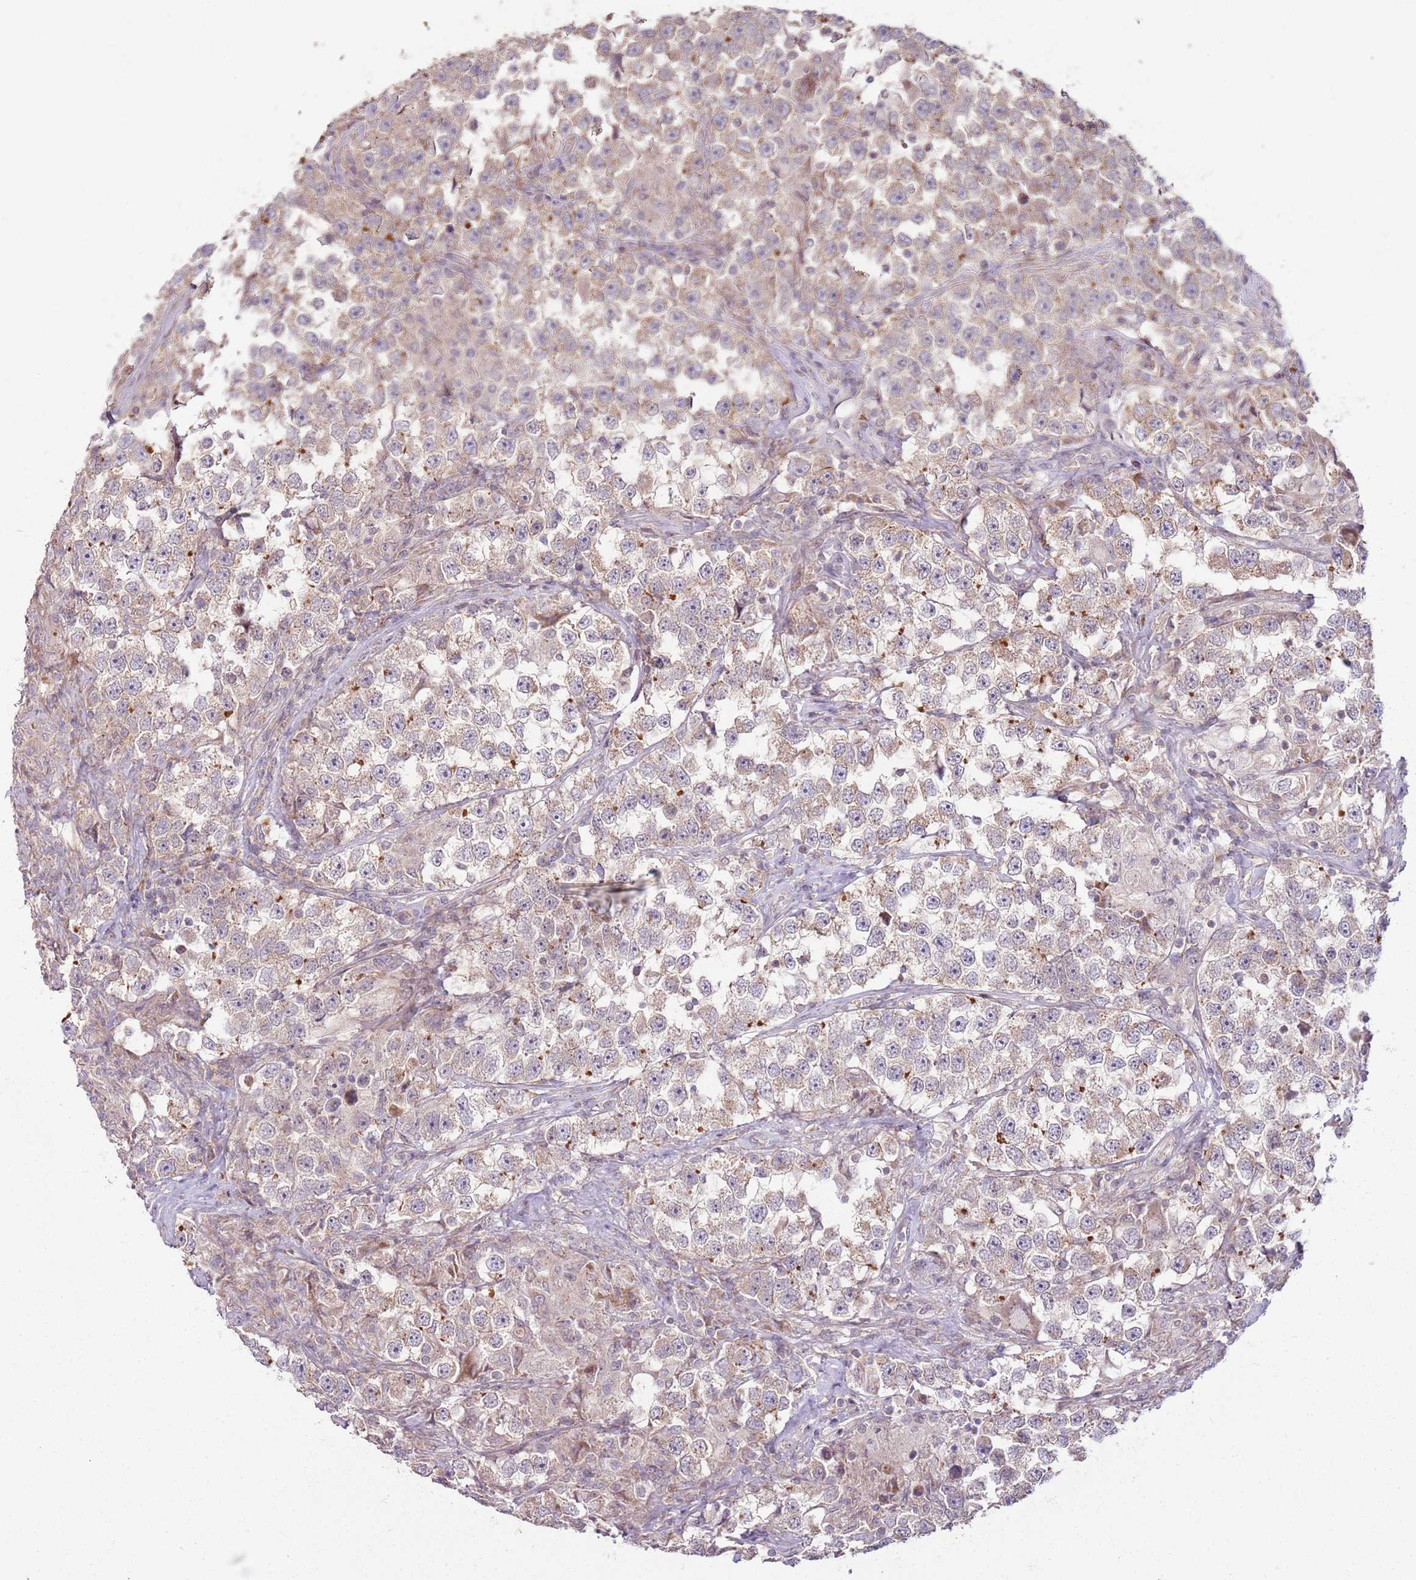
{"staining": {"intensity": "weak", "quantity": "25%-75%", "location": "cytoplasmic/membranous"}, "tissue": "testis cancer", "cell_type": "Tumor cells", "image_type": "cancer", "snomed": [{"axis": "morphology", "description": "Seminoma, NOS"}, {"axis": "topography", "description": "Testis"}], "caption": "Testis cancer stained with a brown dye exhibits weak cytoplasmic/membranous positive staining in approximately 25%-75% of tumor cells.", "gene": "SPATA31D1", "patient": {"sex": "male", "age": 46}}